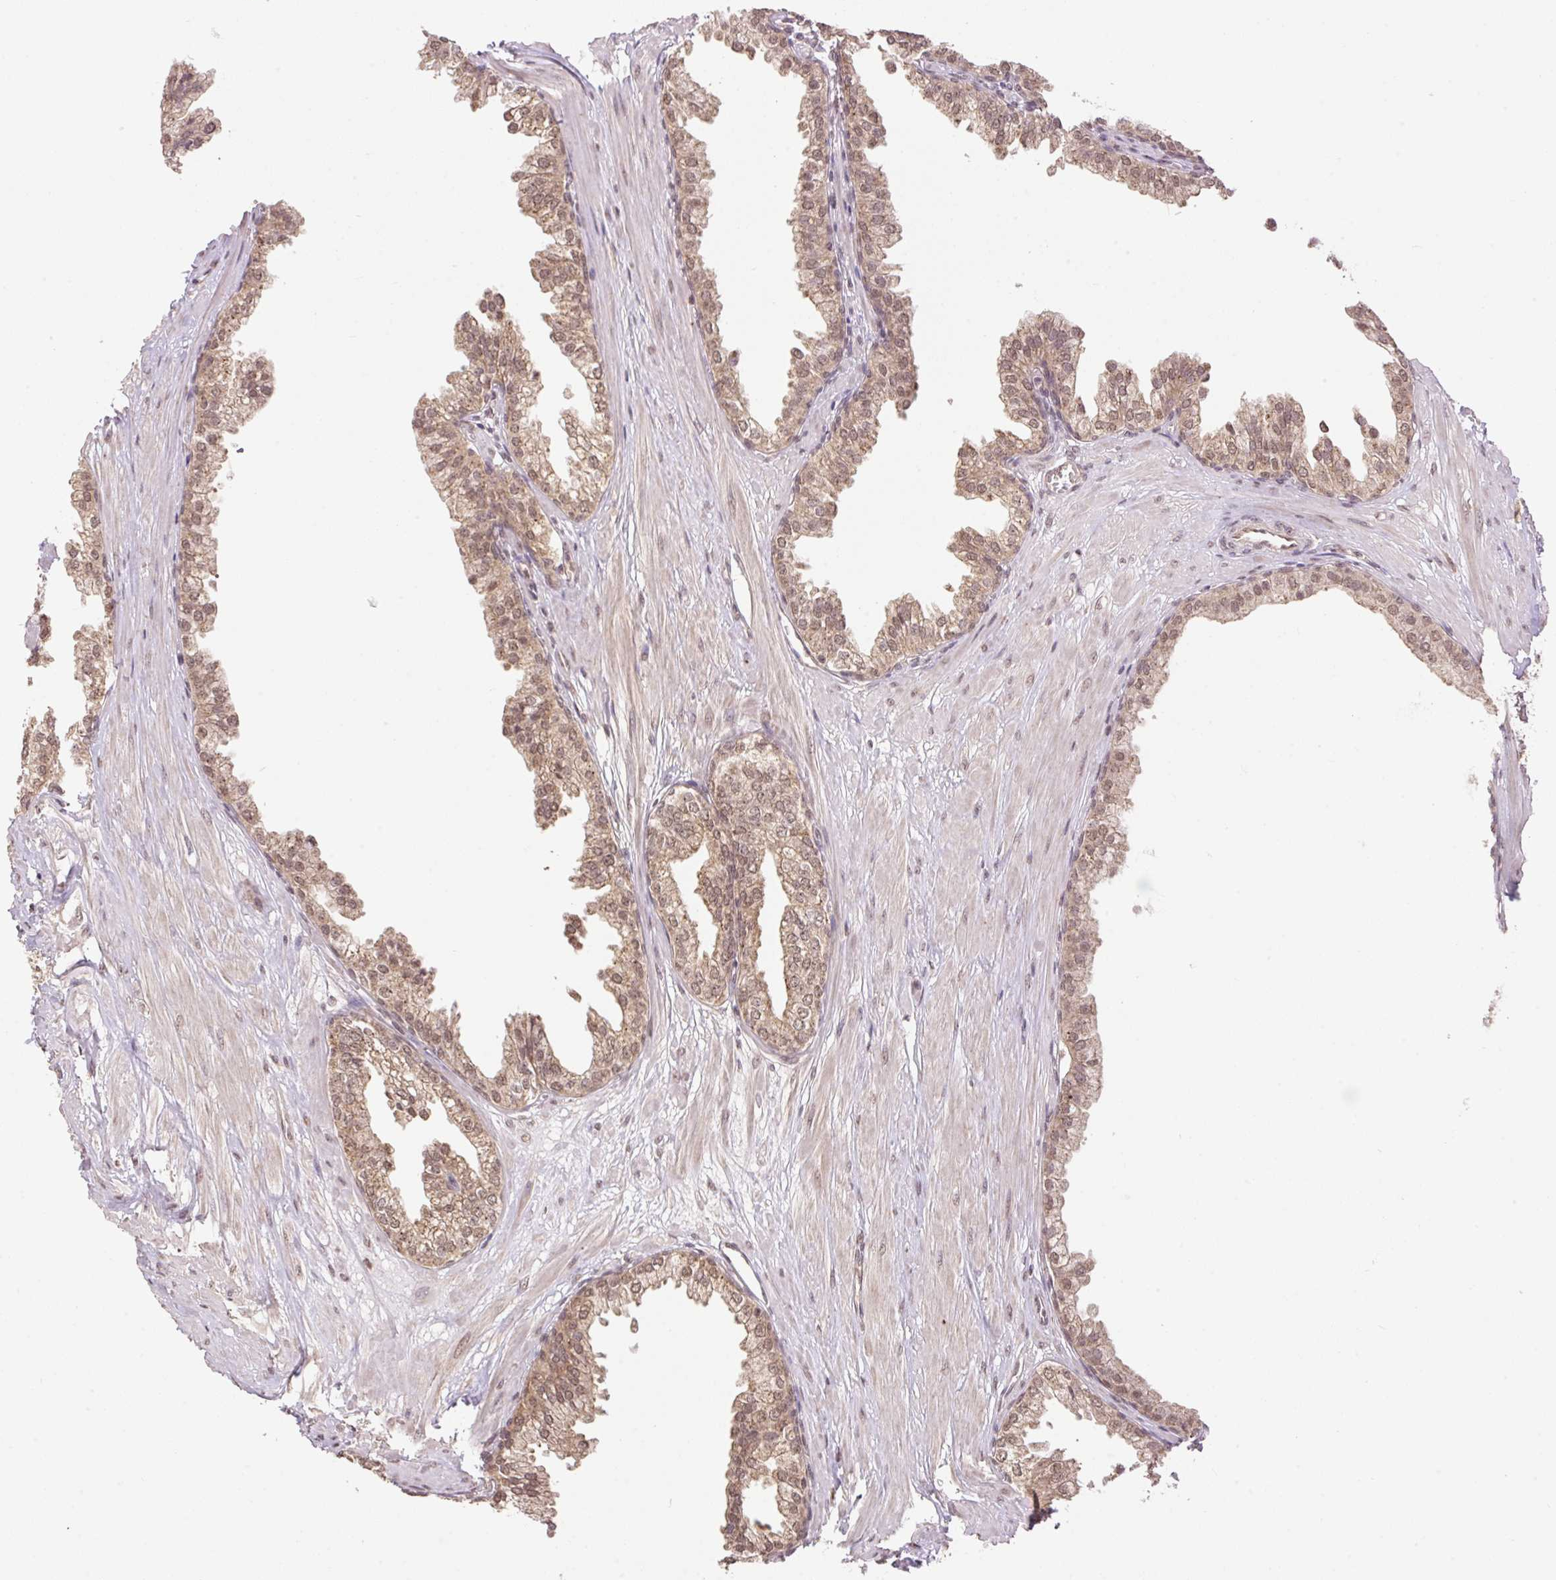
{"staining": {"intensity": "moderate", "quantity": ">75%", "location": "cytoplasmic/membranous,nuclear"}, "tissue": "prostate", "cell_type": "Glandular cells", "image_type": "normal", "snomed": [{"axis": "morphology", "description": "Normal tissue, NOS"}, {"axis": "topography", "description": "Prostate"}, {"axis": "topography", "description": "Peripheral nerve tissue"}], "caption": "Protein expression analysis of normal prostate reveals moderate cytoplasmic/membranous,nuclear positivity in about >75% of glandular cells.", "gene": "VPS25", "patient": {"sex": "male", "age": 55}}